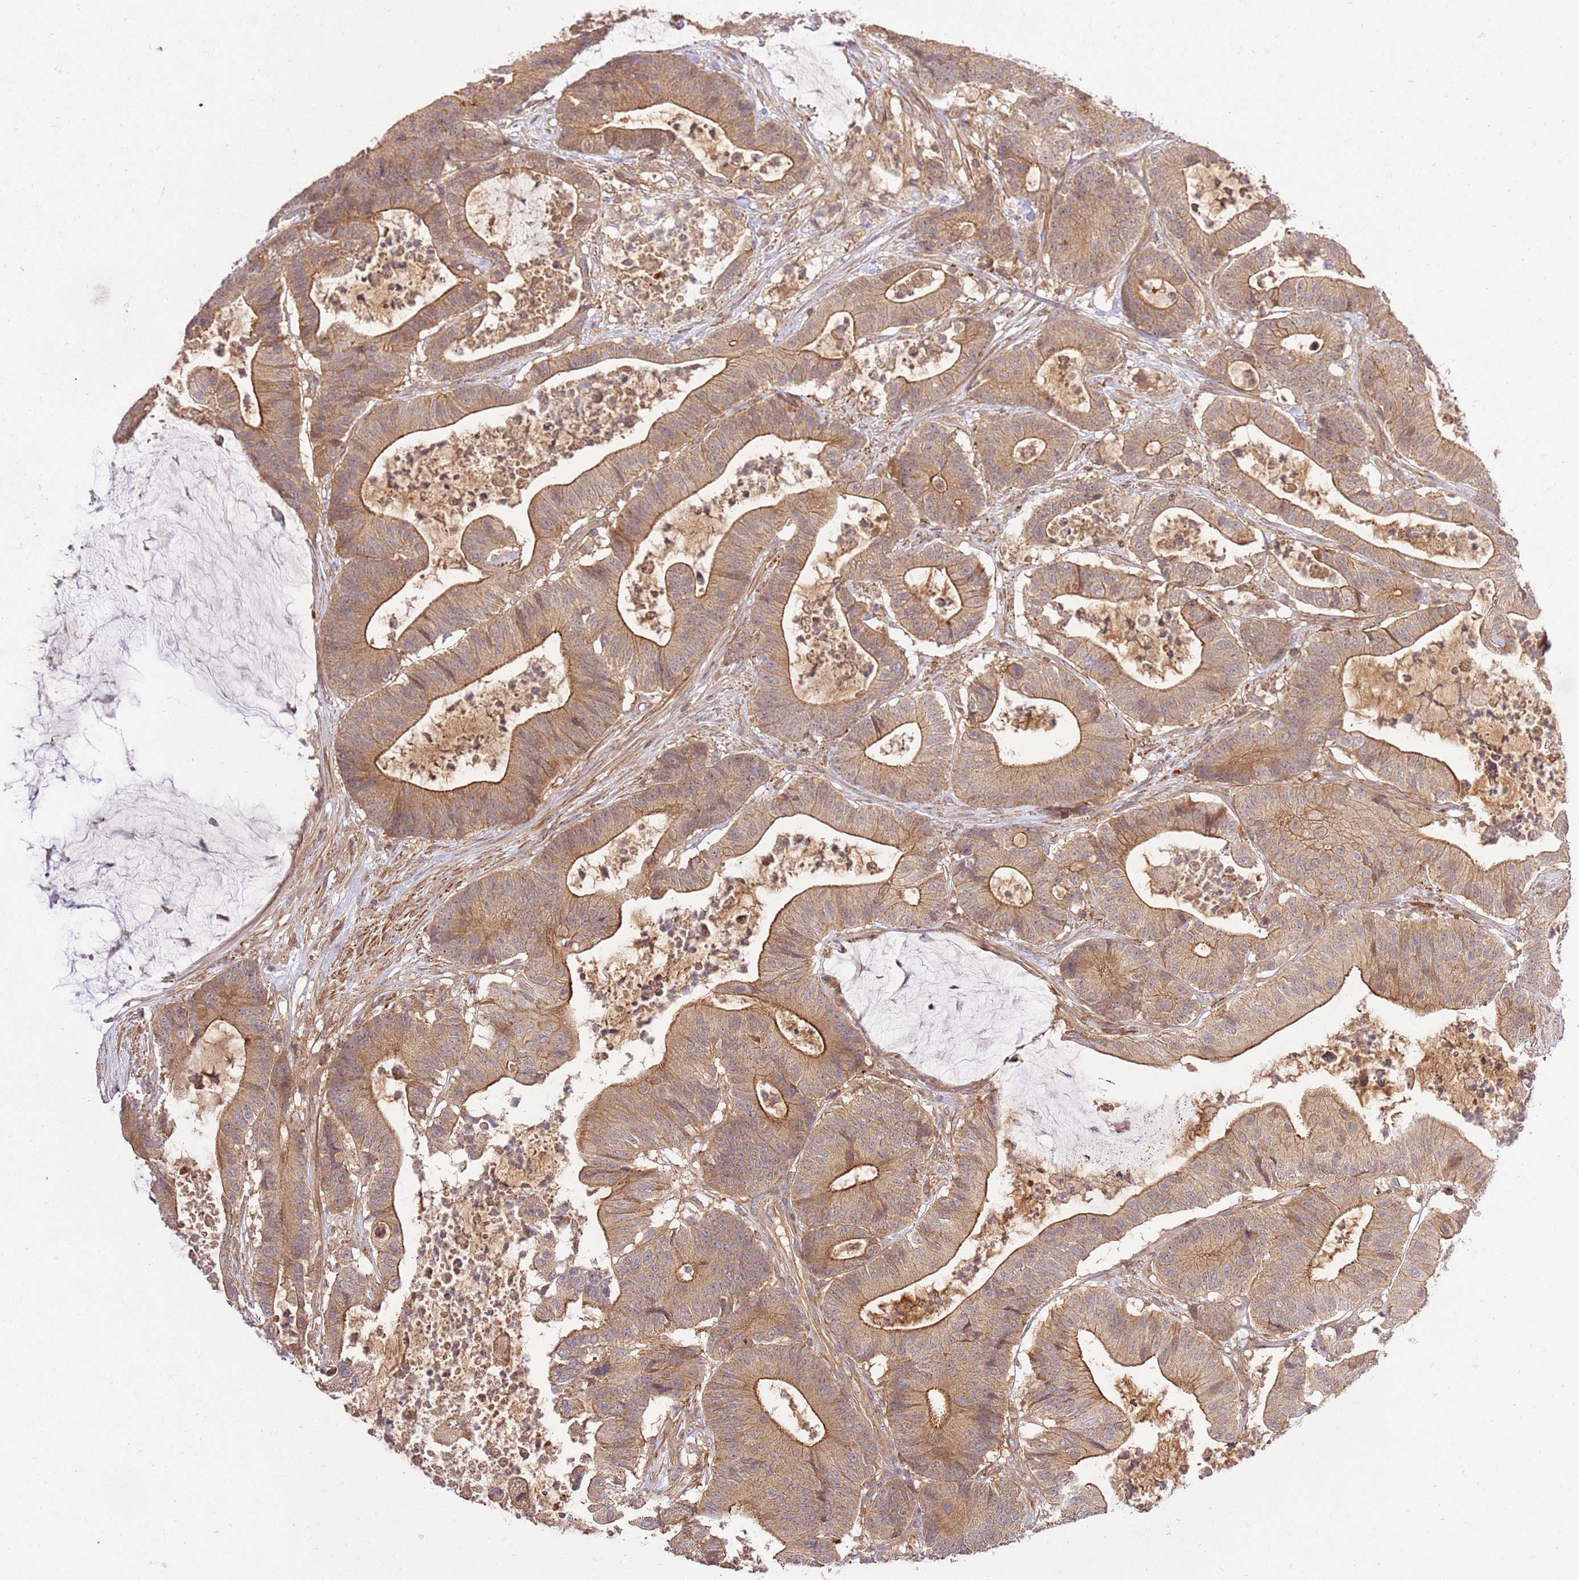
{"staining": {"intensity": "moderate", "quantity": ">75%", "location": "cytoplasmic/membranous"}, "tissue": "colorectal cancer", "cell_type": "Tumor cells", "image_type": "cancer", "snomed": [{"axis": "morphology", "description": "Adenocarcinoma, NOS"}, {"axis": "topography", "description": "Colon"}], "caption": "The micrograph shows a brown stain indicating the presence of a protein in the cytoplasmic/membranous of tumor cells in adenocarcinoma (colorectal).", "gene": "GAREM1", "patient": {"sex": "female", "age": 84}}